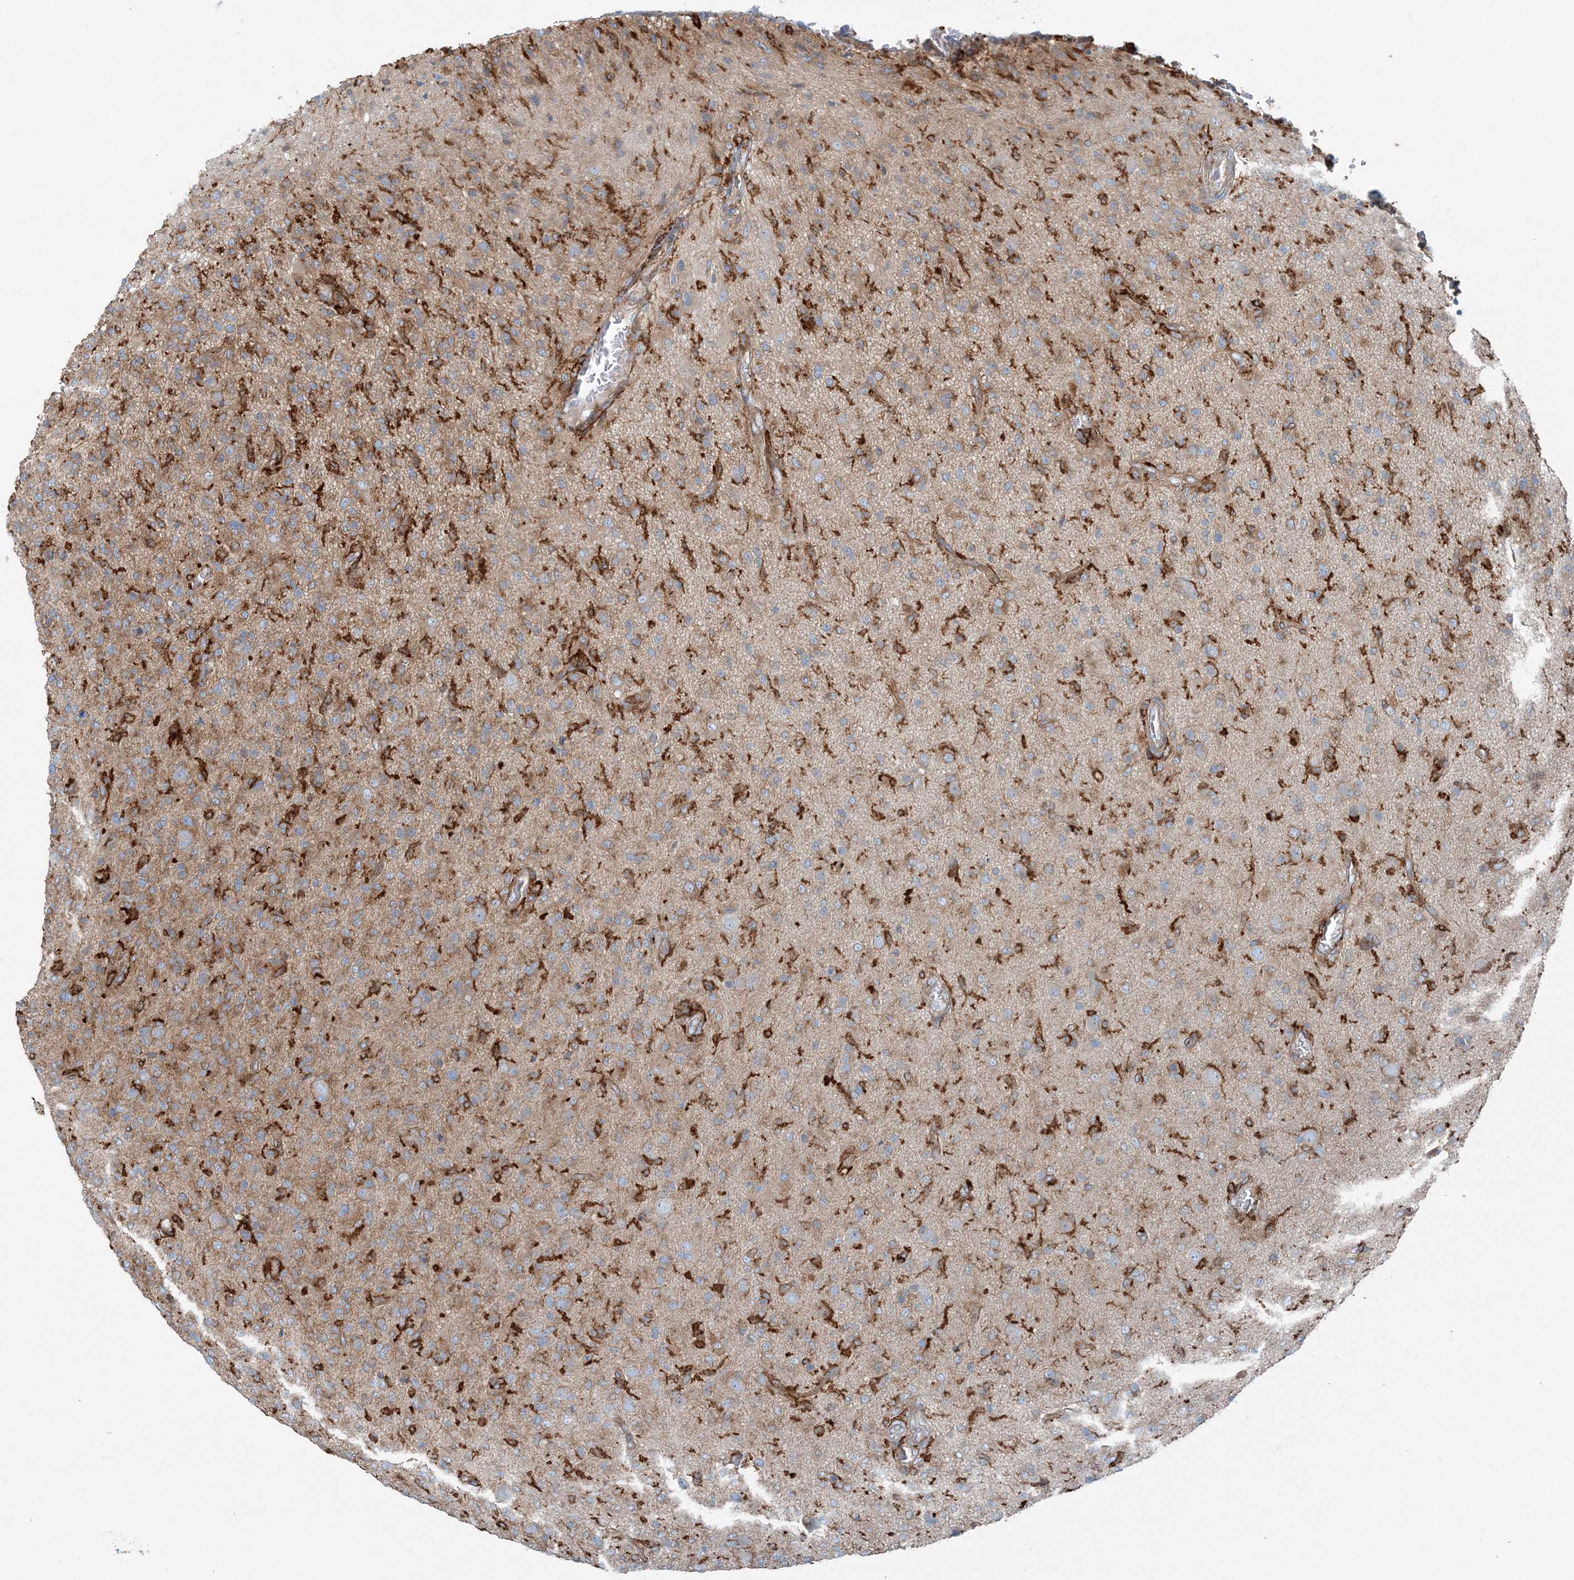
{"staining": {"intensity": "moderate", "quantity": ">75%", "location": "cytoplasmic/membranous"}, "tissue": "glioma", "cell_type": "Tumor cells", "image_type": "cancer", "snomed": [{"axis": "morphology", "description": "Glioma, malignant, High grade"}, {"axis": "topography", "description": "Brain"}], "caption": "IHC photomicrograph of neoplastic tissue: human glioma stained using immunohistochemistry reveals medium levels of moderate protein expression localized specifically in the cytoplasmic/membranous of tumor cells, appearing as a cytoplasmic/membranous brown color.", "gene": "SNX2", "patient": {"sex": "female", "age": 57}}